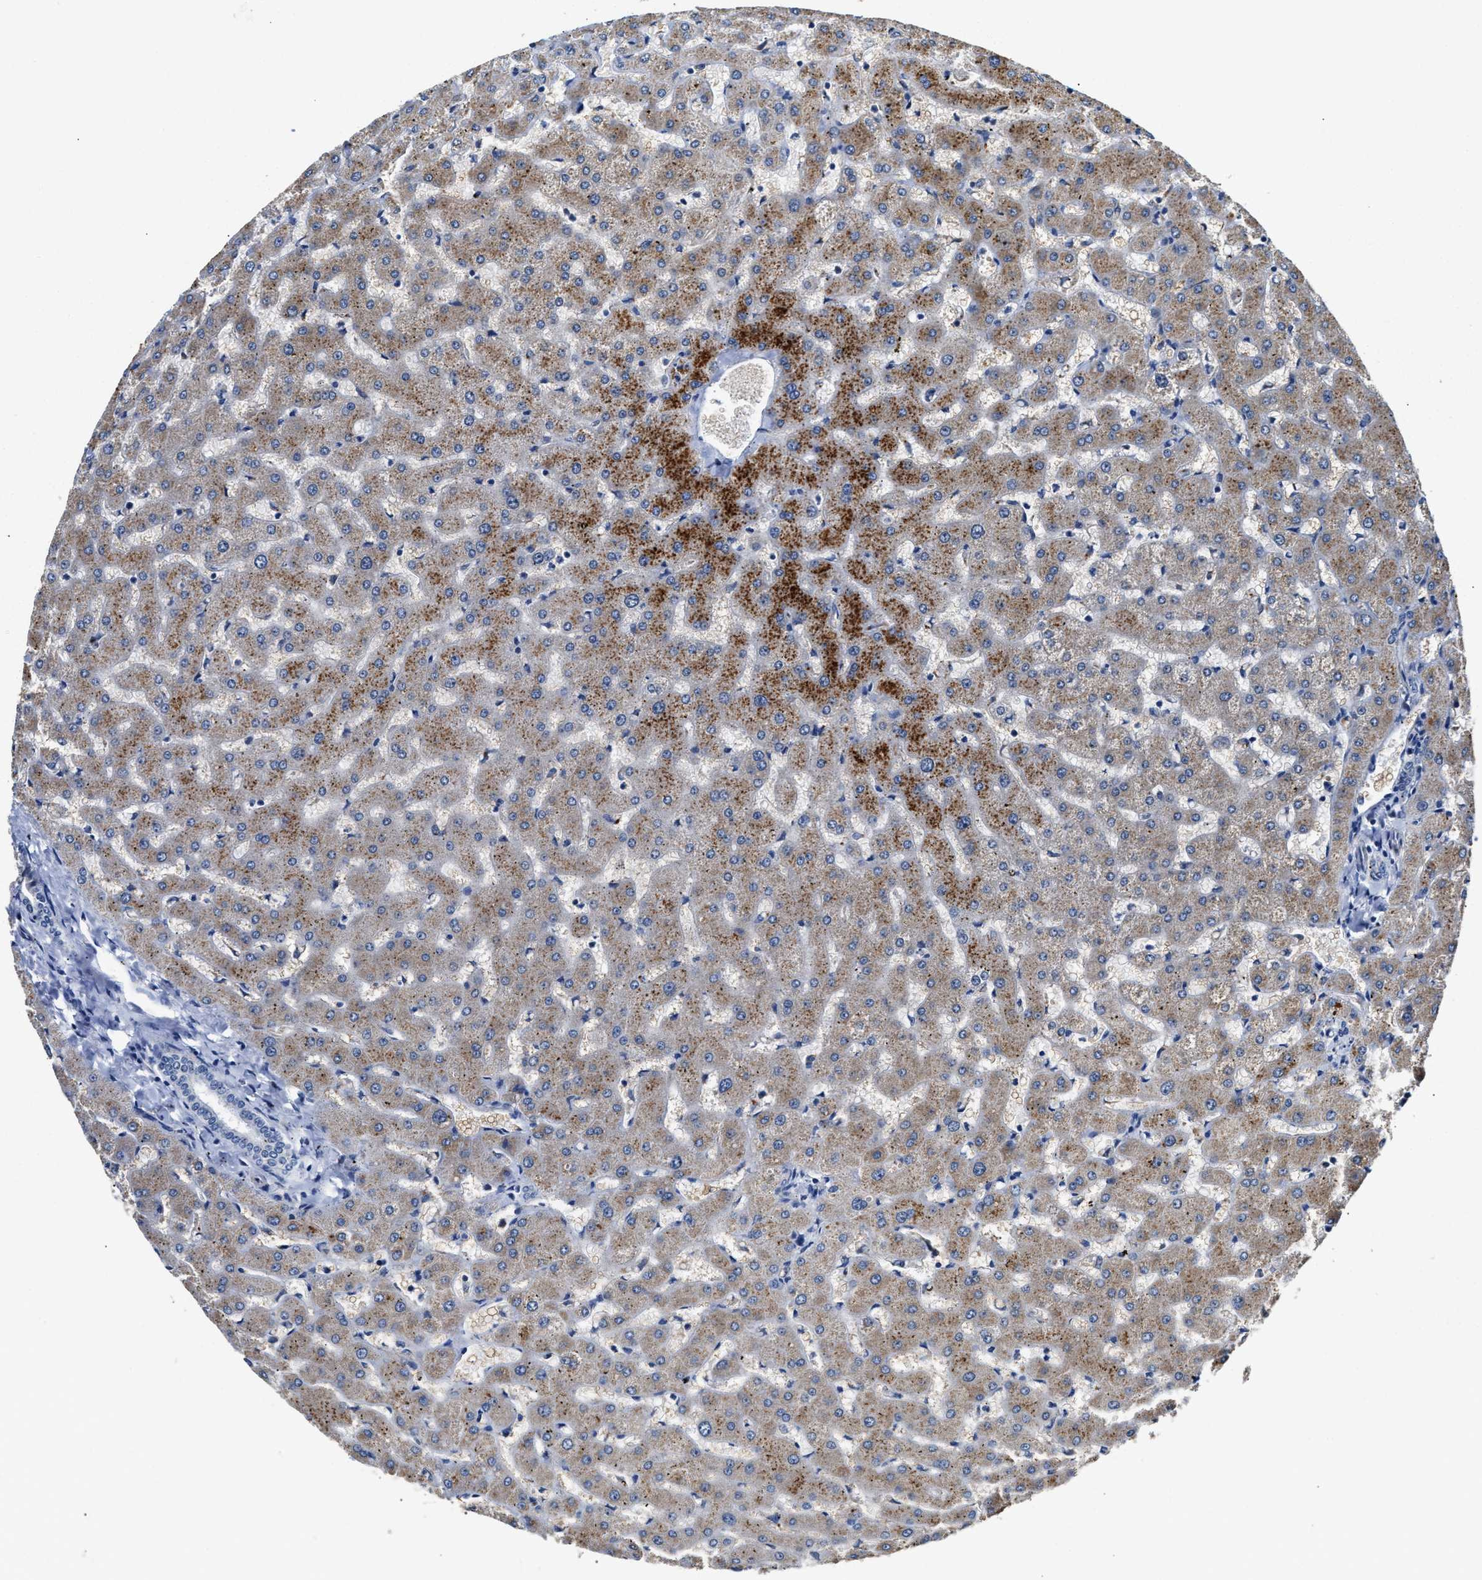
{"staining": {"intensity": "negative", "quantity": "none", "location": "none"}, "tissue": "liver", "cell_type": "Cholangiocytes", "image_type": "normal", "snomed": [{"axis": "morphology", "description": "Normal tissue, NOS"}, {"axis": "topography", "description": "Liver"}], "caption": "A histopathology image of liver stained for a protein exhibits no brown staining in cholangiocytes.", "gene": "ACADVL", "patient": {"sex": "female", "age": 63}}